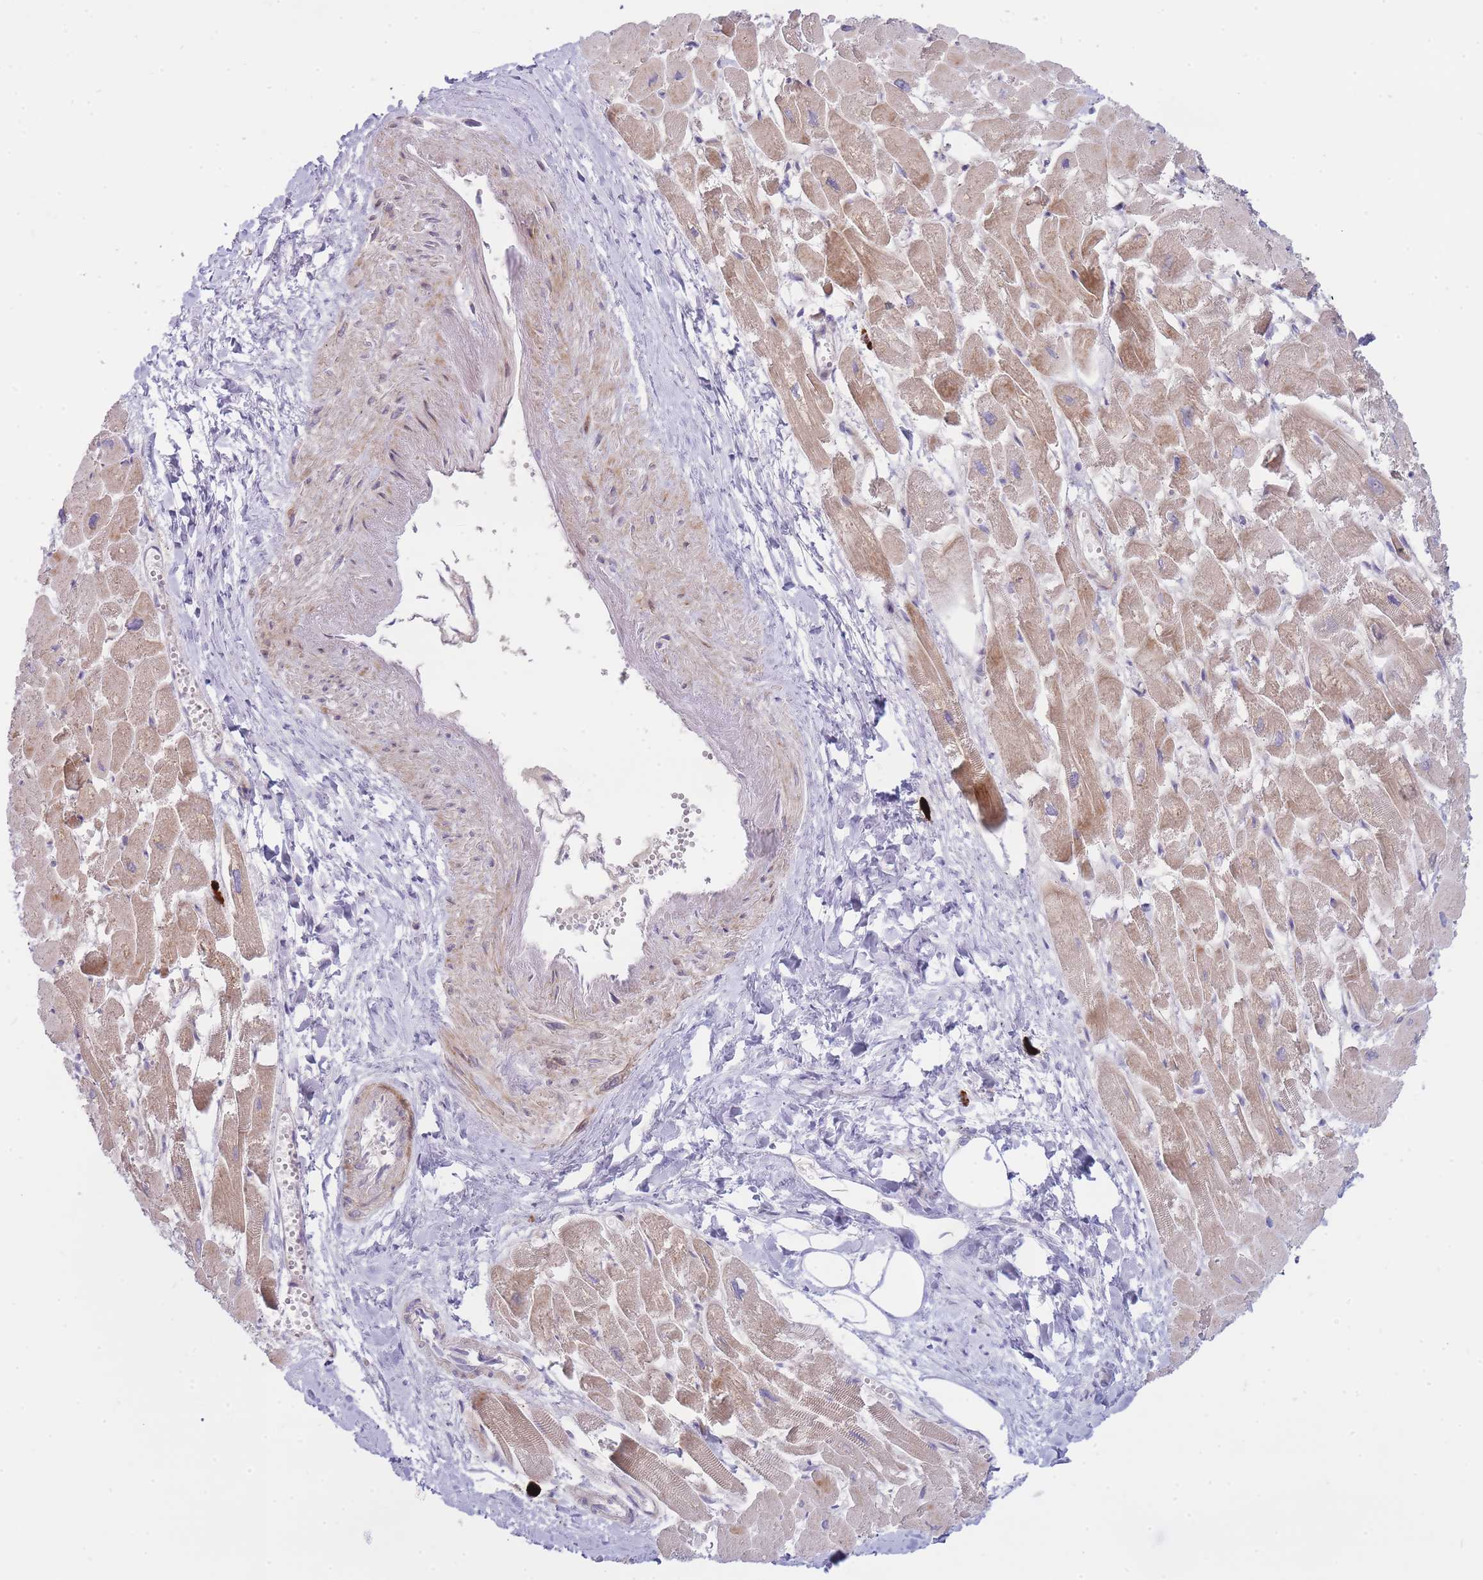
{"staining": {"intensity": "moderate", "quantity": "25%-75%", "location": "cytoplasmic/membranous"}, "tissue": "heart muscle", "cell_type": "Cardiomyocytes", "image_type": "normal", "snomed": [{"axis": "morphology", "description": "Normal tissue, NOS"}, {"axis": "topography", "description": "Heart"}], "caption": "This histopathology image exhibits benign heart muscle stained with immunohistochemistry (IHC) to label a protein in brown. The cytoplasmic/membranous of cardiomyocytes show moderate positivity for the protein. Nuclei are counter-stained blue.", "gene": "ATP5MC2", "patient": {"sex": "male", "age": 54}}